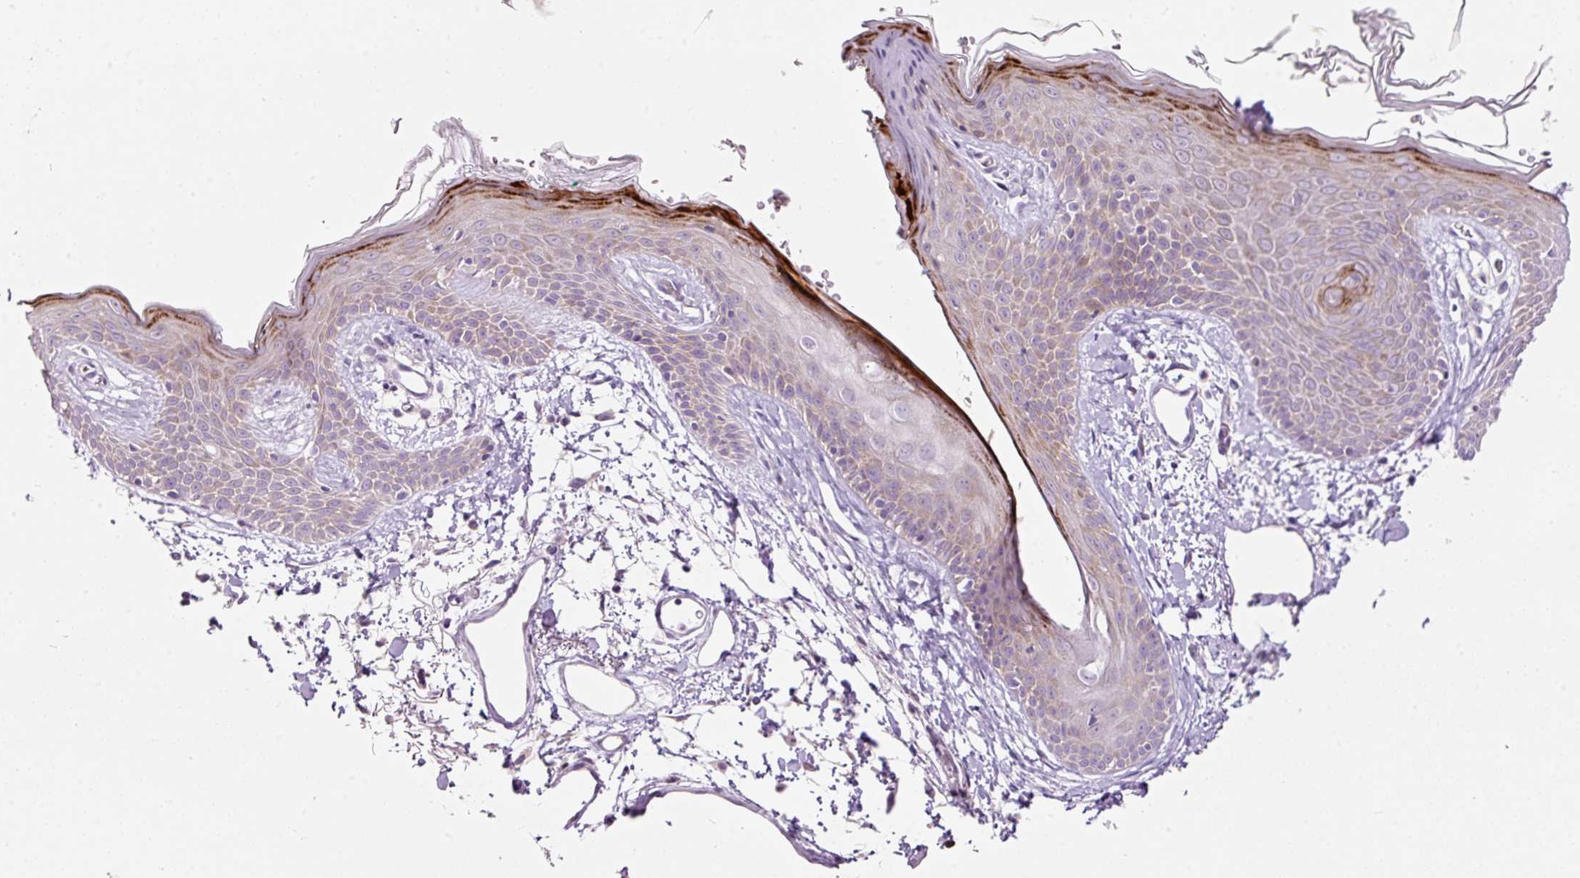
{"staining": {"intensity": "negative", "quantity": "none", "location": "none"}, "tissue": "skin", "cell_type": "Fibroblasts", "image_type": "normal", "snomed": [{"axis": "morphology", "description": "Normal tissue, NOS"}, {"axis": "topography", "description": "Skin"}], "caption": "Immunohistochemistry (IHC) of benign skin demonstrates no expression in fibroblasts.", "gene": "RSPO2", "patient": {"sex": "male", "age": 79}}